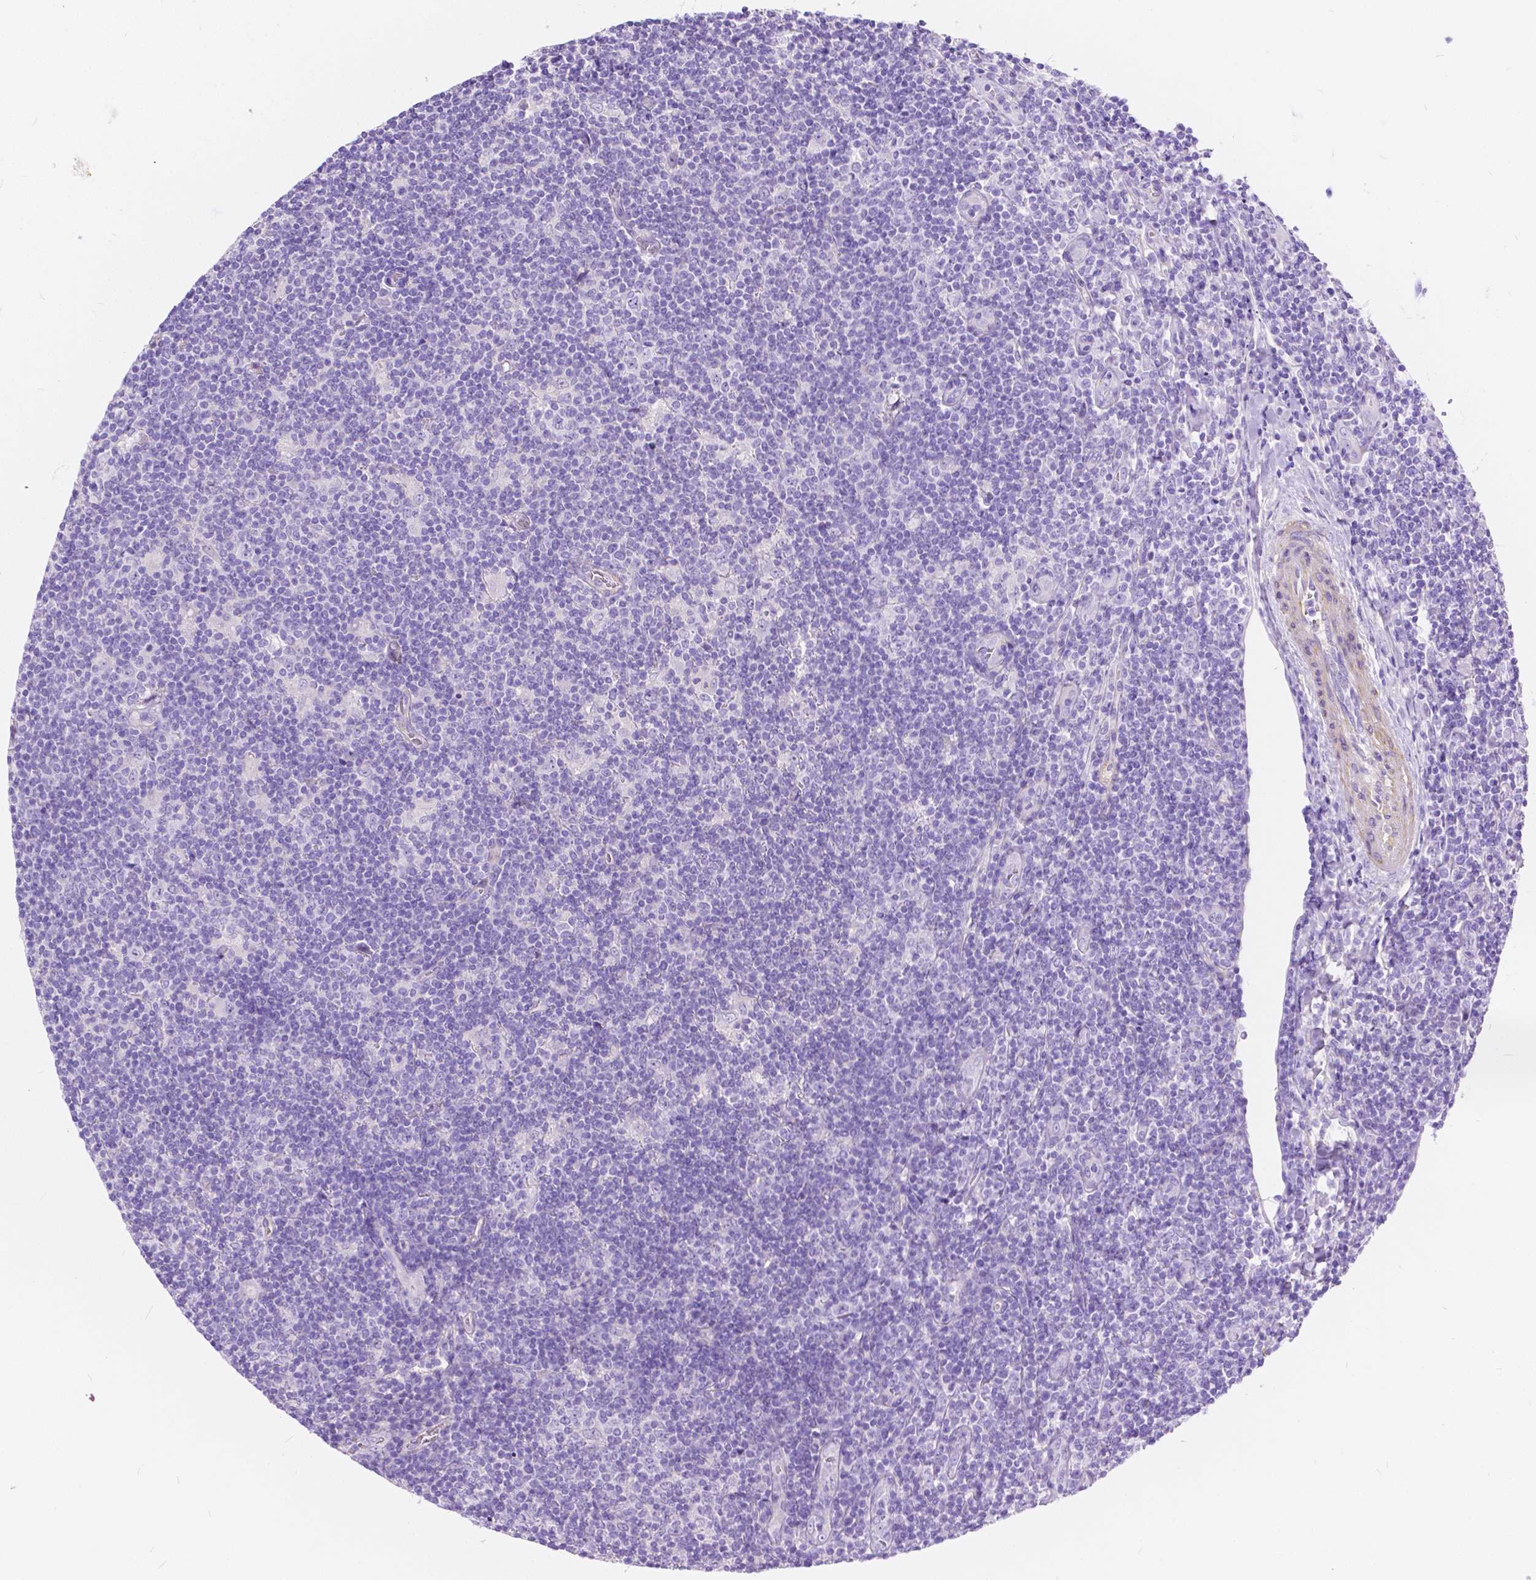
{"staining": {"intensity": "negative", "quantity": "none", "location": "none"}, "tissue": "lymphoma", "cell_type": "Tumor cells", "image_type": "cancer", "snomed": [{"axis": "morphology", "description": "Hodgkin's disease, NOS"}, {"axis": "topography", "description": "Lymph node"}], "caption": "Immunohistochemistry of human lymphoma displays no expression in tumor cells.", "gene": "CHRM1", "patient": {"sex": "male", "age": 40}}